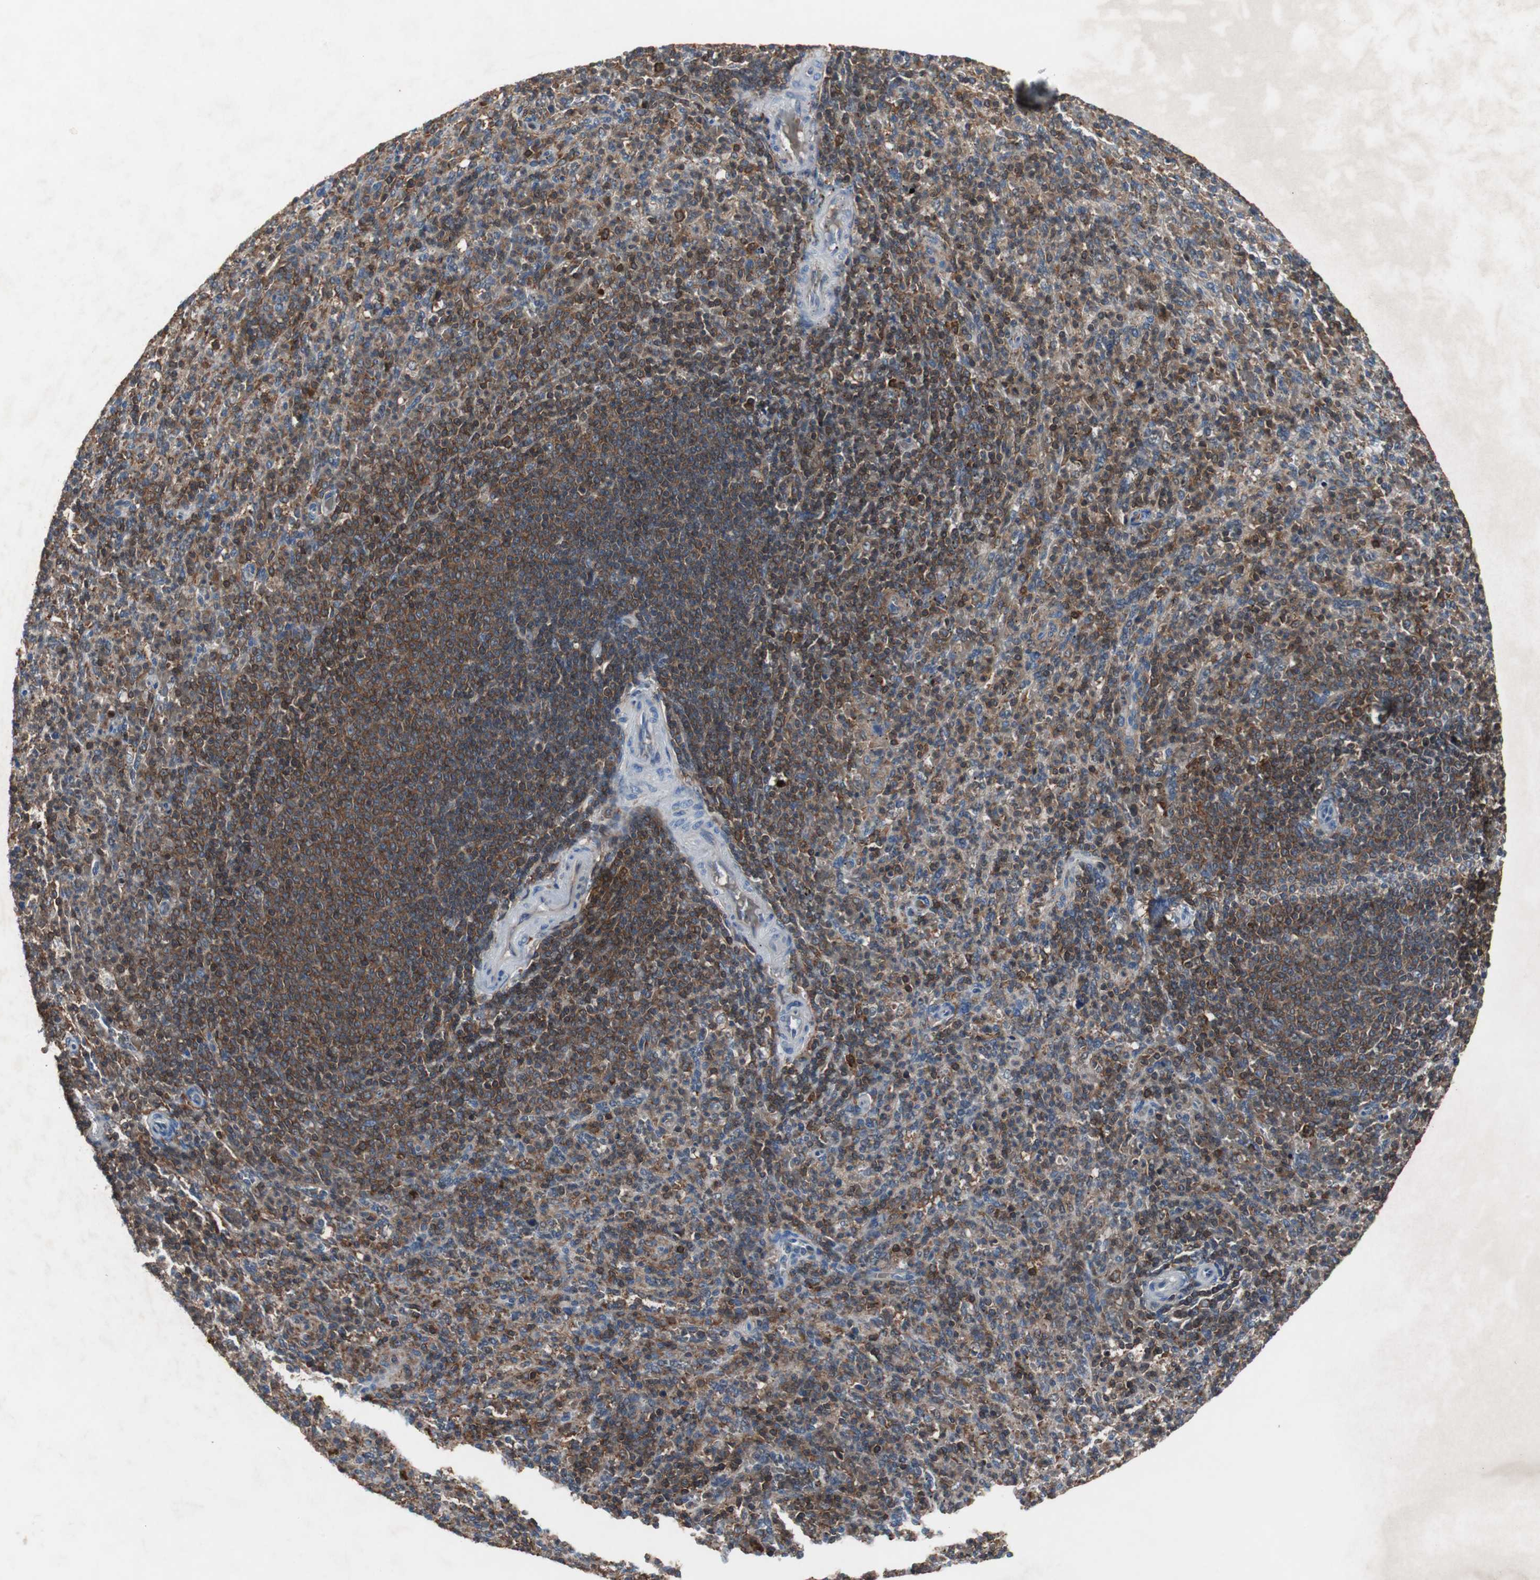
{"staining": {"intensity": "strong", "quantity": ">75%", "location": "cytoplasmic/membranous"}, "tissue": "spleen", "cell_type": "Cells in red pulp", "image_type": "normal", "snomed": [{"axis": "morphology", "description": "Normal tissue, NOS"}, {"axis": "topography", "description": "Spleen"}], "caption": "A high-resolution histopathology image shows immunohistochemistry (IHC) staining of normal spleen, which displays strong cytoplasmic/membranous expression in approximately >75% of cells in red pulp.", "gene": "CALB2", "patient": {"sex": "male", "age": 36}}